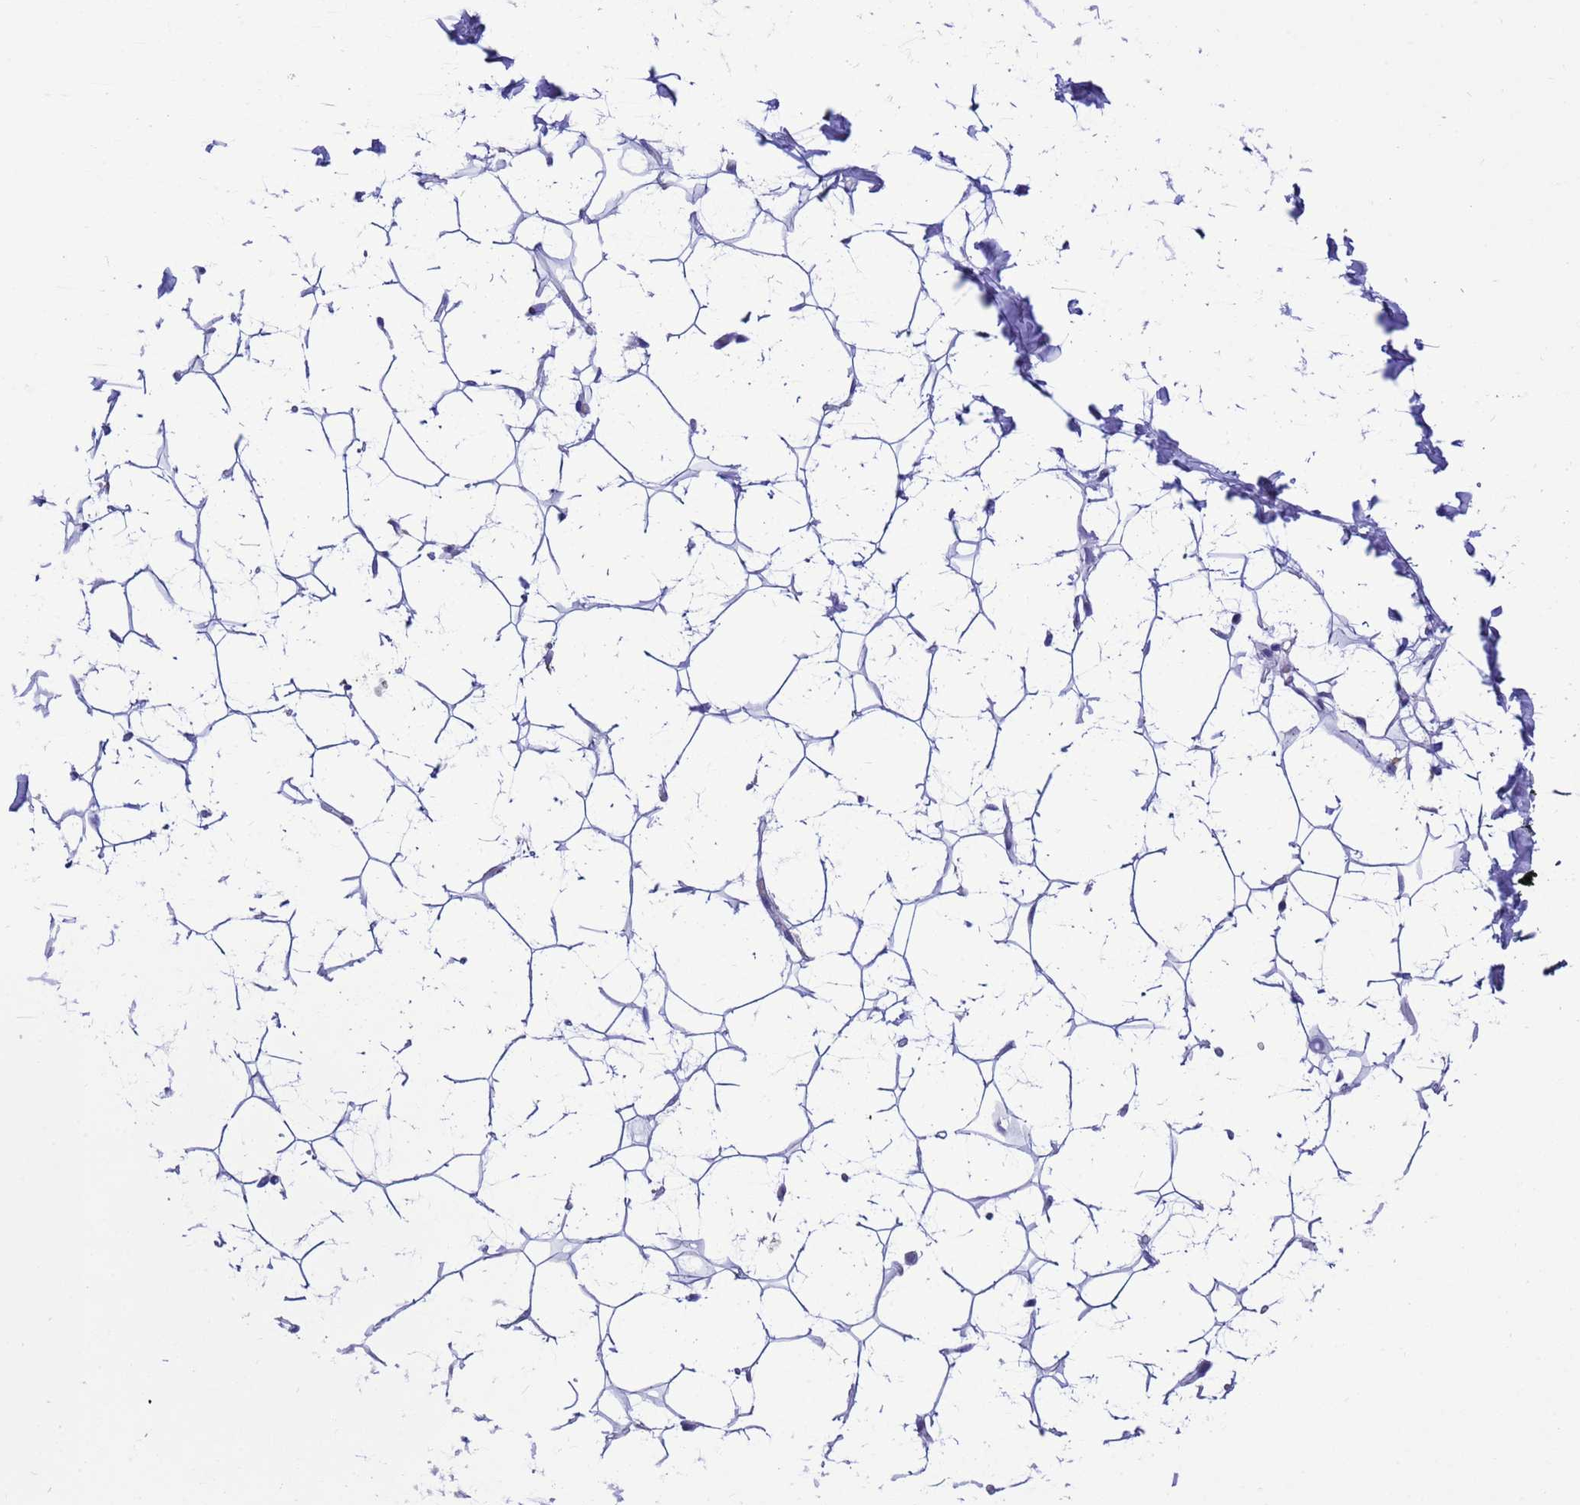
{"staining": {"intensity": "negative", "quantity": "none", "location": "none"}, "tissue": "adipose tissue", "cell_type": "Adipocytes", "image_type": "normal", "snomed": [{"axis": "morphology", "description": "Normal tissue, NOS"}, {"axis": "topography", "description": "Breast"}], "caption": "Protein analysis of normal adipose tissue displays no significant expression in adipocytes.", "gene": "CCDC191", "patient": {"sex": "female", "age": 26}}